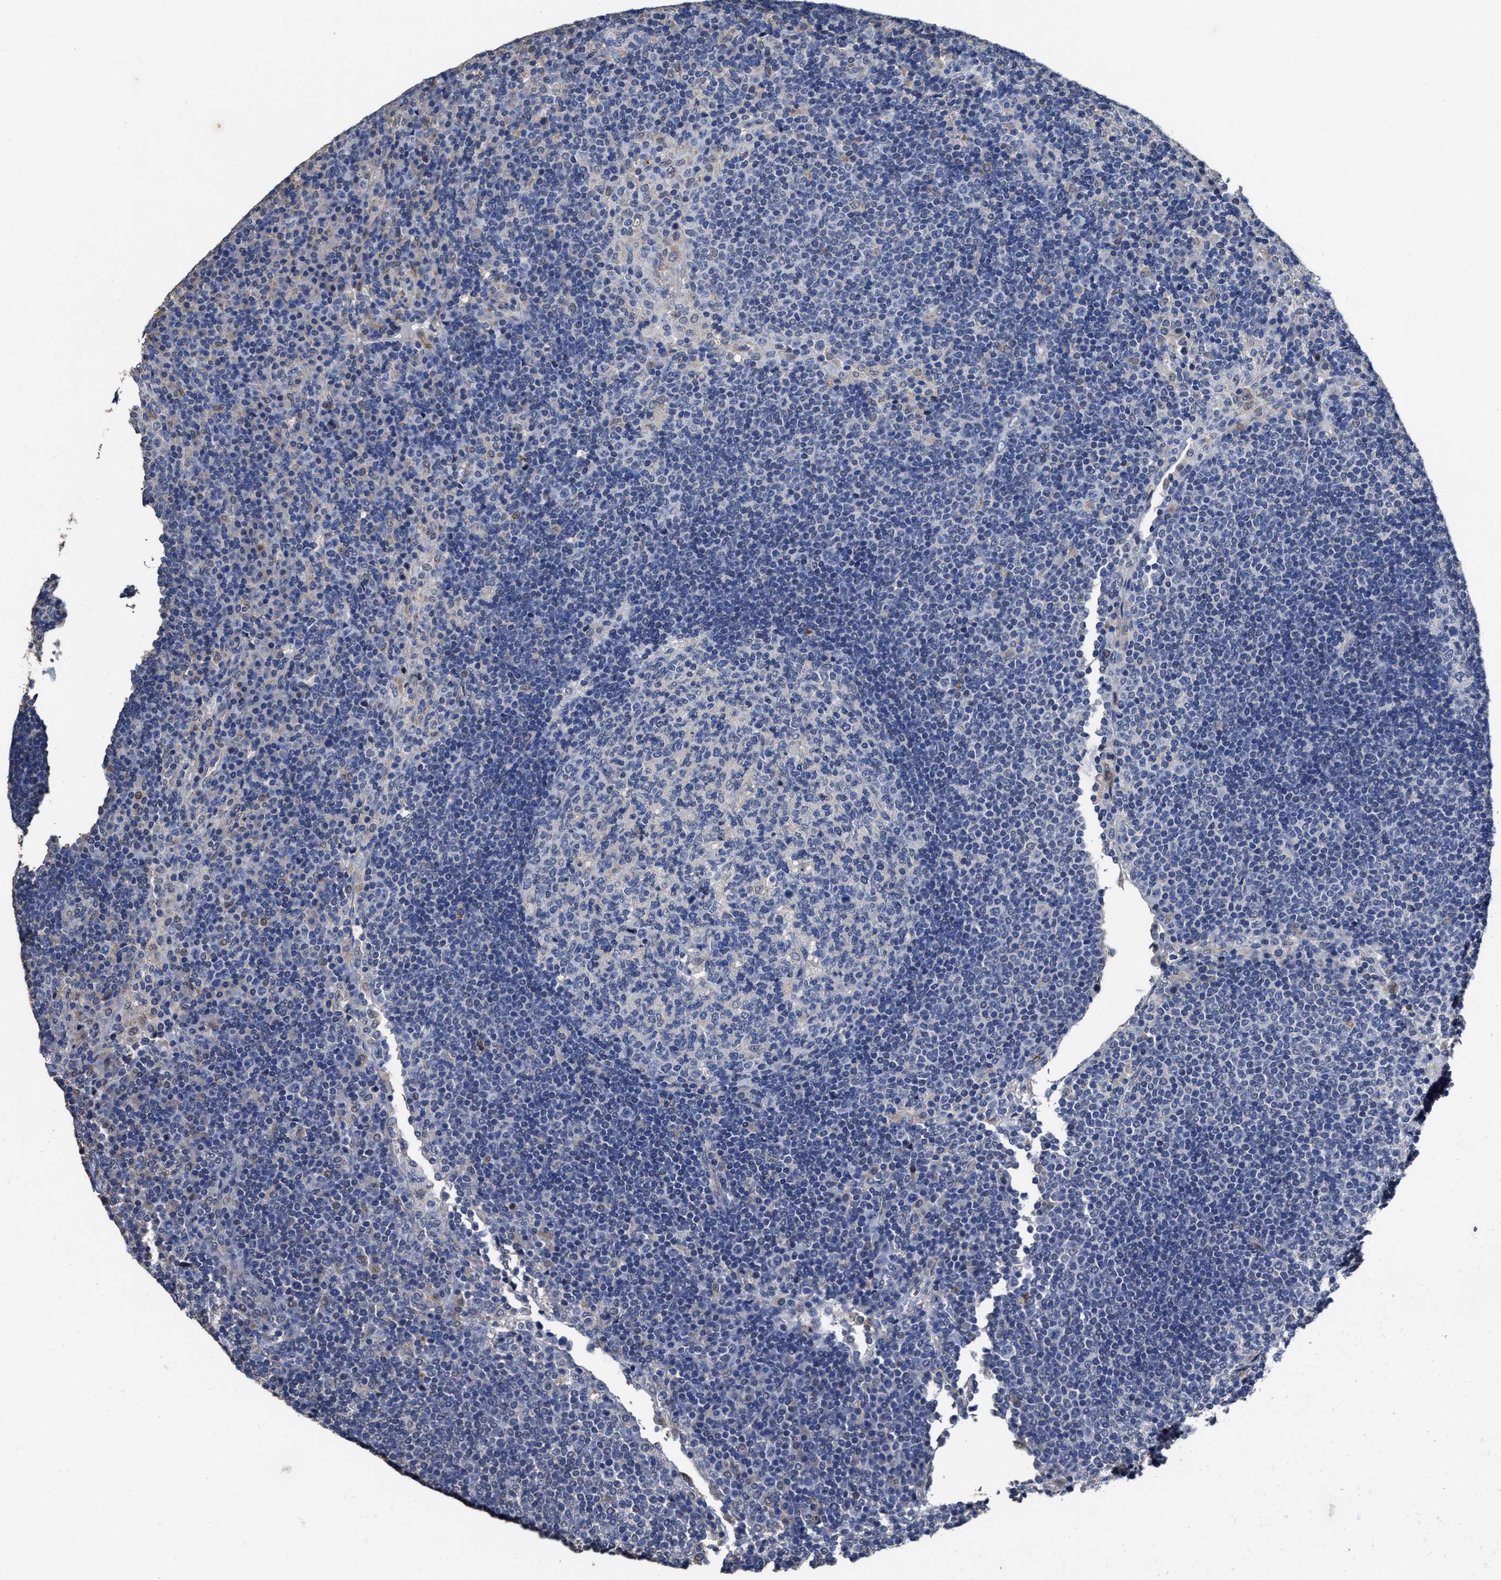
{"staining": {"intensity": "negative", "quantity": "none", "location": "none"}, "tissue": "lymph node", "cell_type": "Germinal center cells", "image_type": "normal", "snomed": [{"axis": "morphology", "description": "Normal tissue, NOS"}, {"axis": "topography", "description": "Lymph node"}], "caption": "Immunohistochemical staining of unremarkable human lymph node exhibits no significant expression in germinal center cells.", "gene": "ZFAT", "patient": {"sex": "female", "age": 53}}